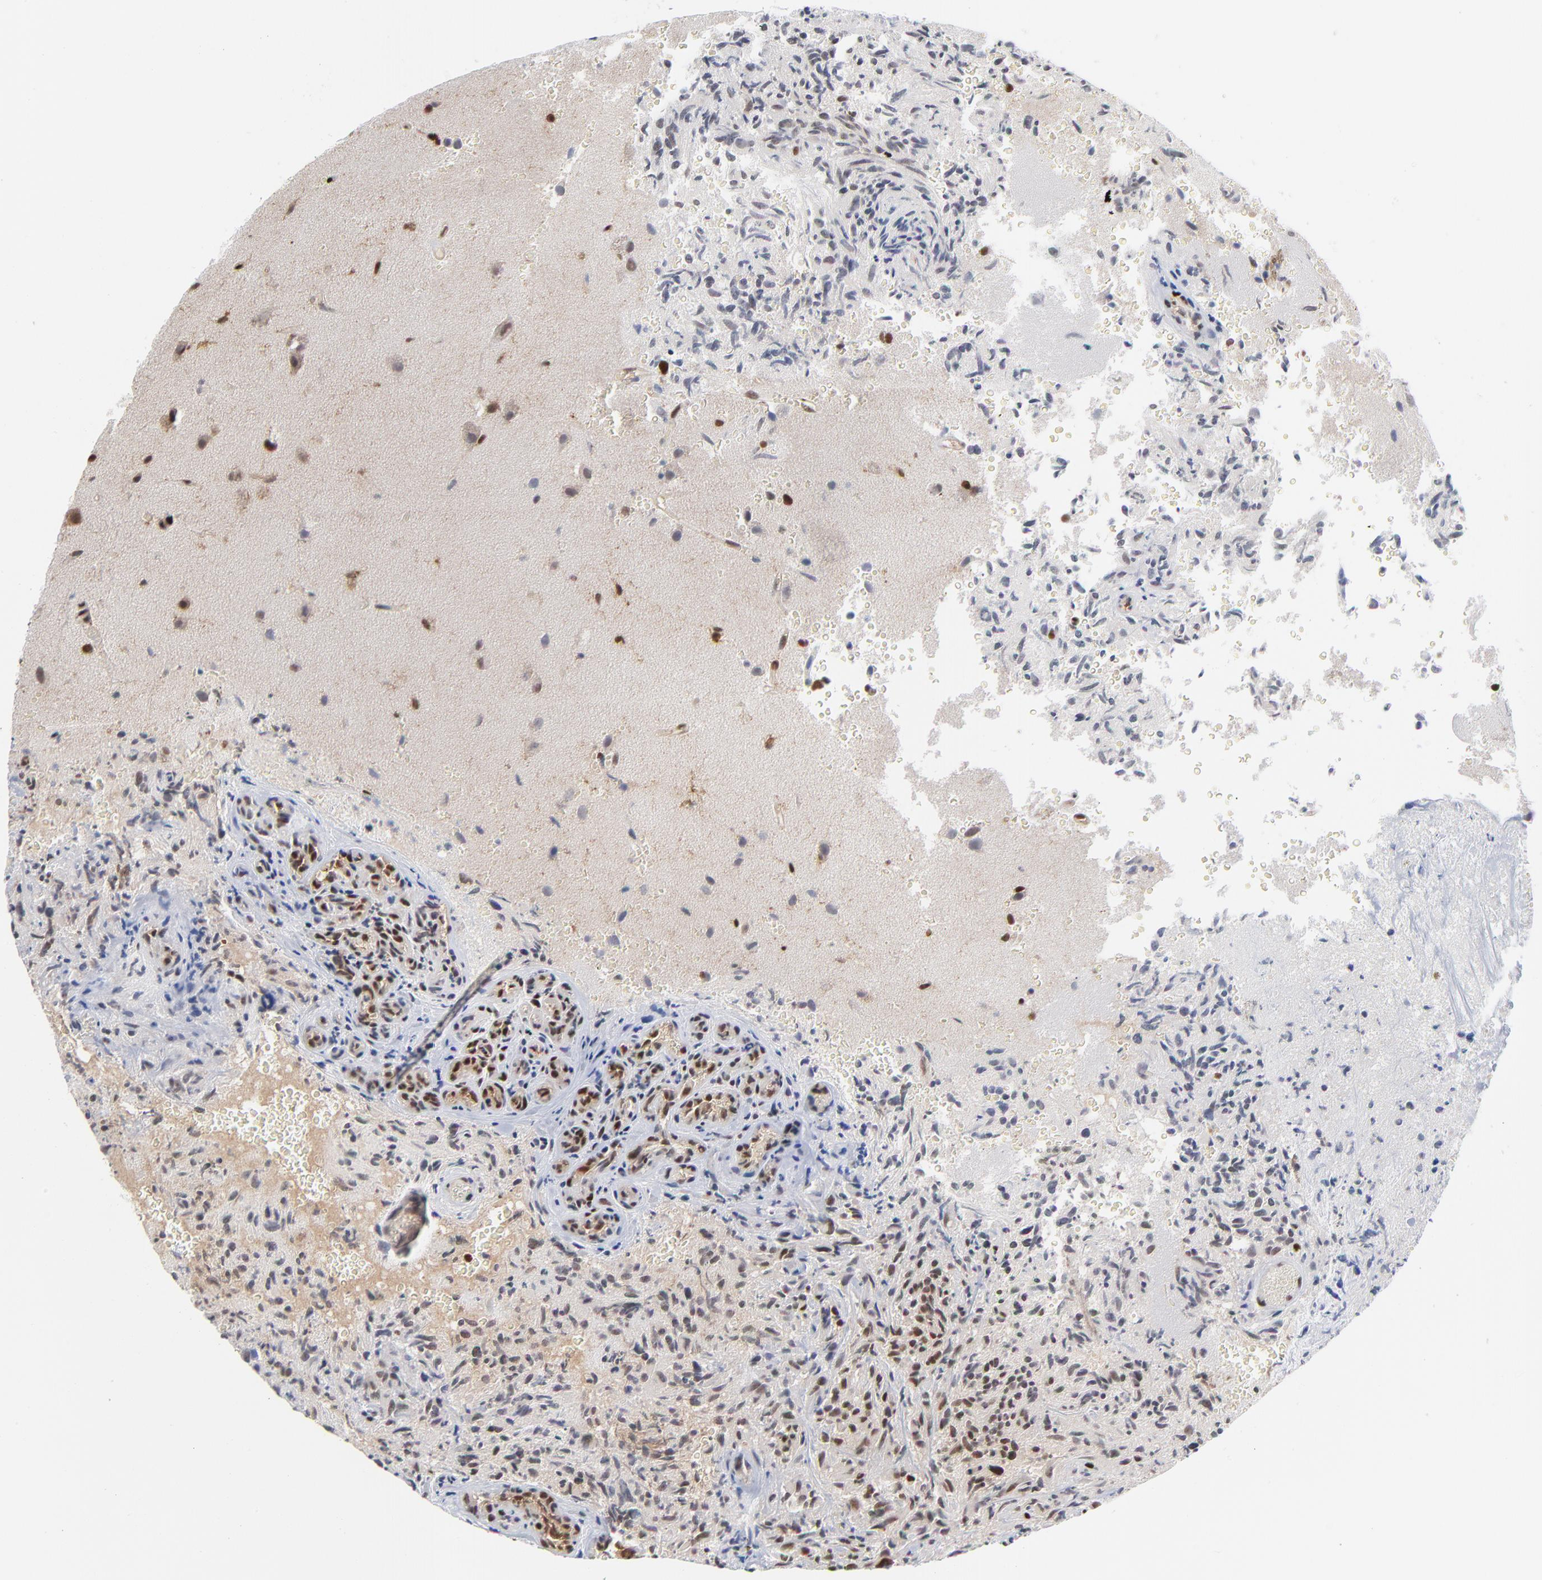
{"staining": {"intensity": "strong", "quantity": ">75%", "location": "nuclear"}, "tissue": "glioma", "cell_type": "Tumor cells", "image_type": "cancer", "snomed": [{"axis": "morphology", "description": "Normal tissue, NOS"}, {"axis": "morphology", "description": "Glioma, malignant, High grade"}, {"axis": "topography", "description": "Cerebral cortex"}], "caption": "A histopathology image showing strong nuclear expression in approximately >75% of tumor cells in malignant glioma (high-grade), as visualized by brown immunohistochemical staining.", "gene": "CREB1", "patient": {"sex": "male", "age": 75}}